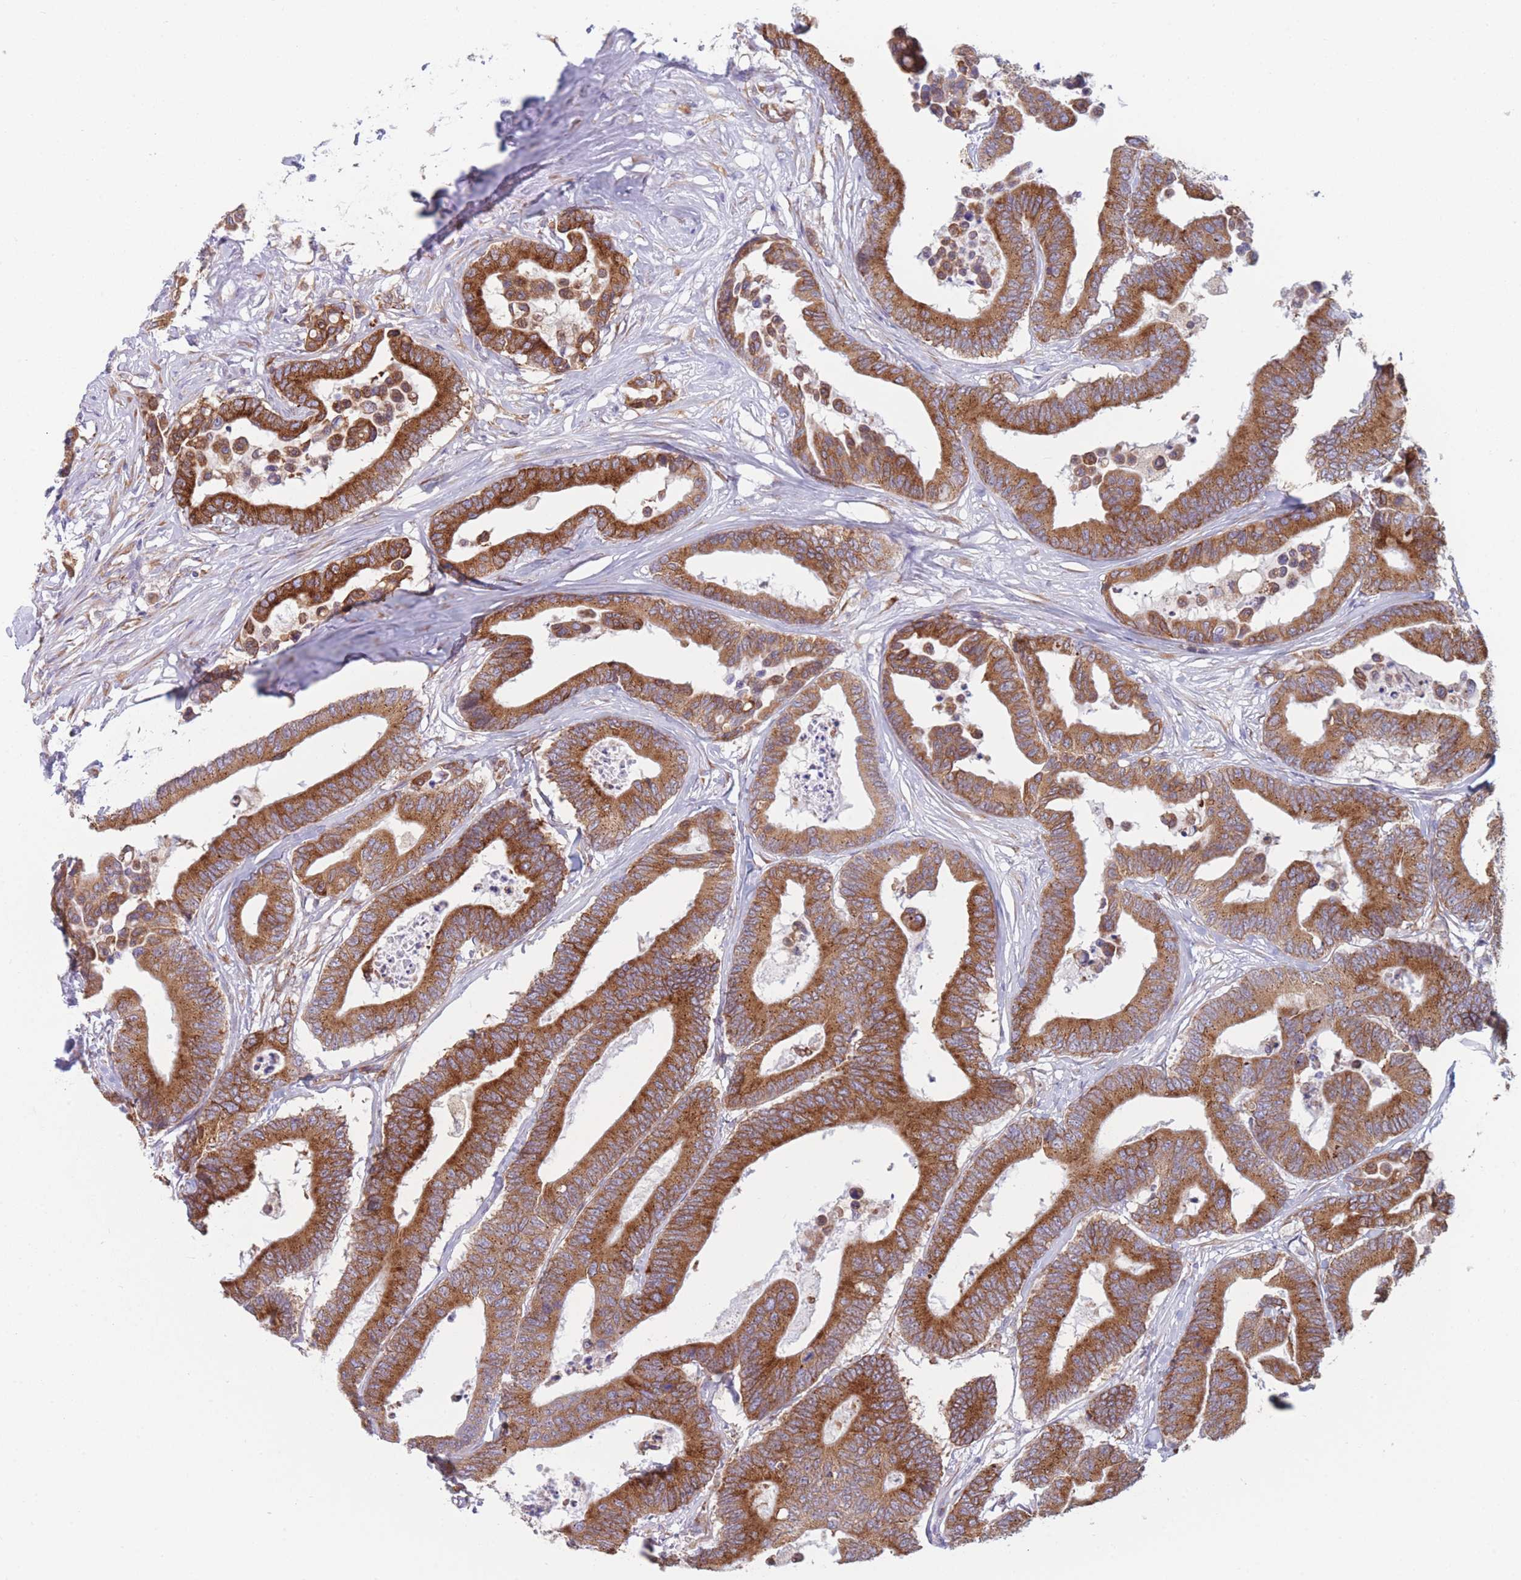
{"staining": {"intensity": "strong", "quantity": ">75%", "location": "cytoplasmic/membranous"}, "tissue": "colorectal cancer", "cell_type": "Tumor cells", "image_type": "cancer", "snomed": [{"axis": "morphology", "description": "Normal tissue, NOS"}, {"axis": "morphology", "description": "Adenocarcinoma, NOS"}, {"axis": "topography", "description": "Colon"}], "caption": "DAB (3,3'-diaminobenzidine) immunohistochemical staining of colorectal cancer (adenocarcinoma) demonstrates strong cytoplasmic/membranous protein staining in about >75% of tumor cells.", "gene": "AK9", "patient": {"sex": "male", "age": 82}}